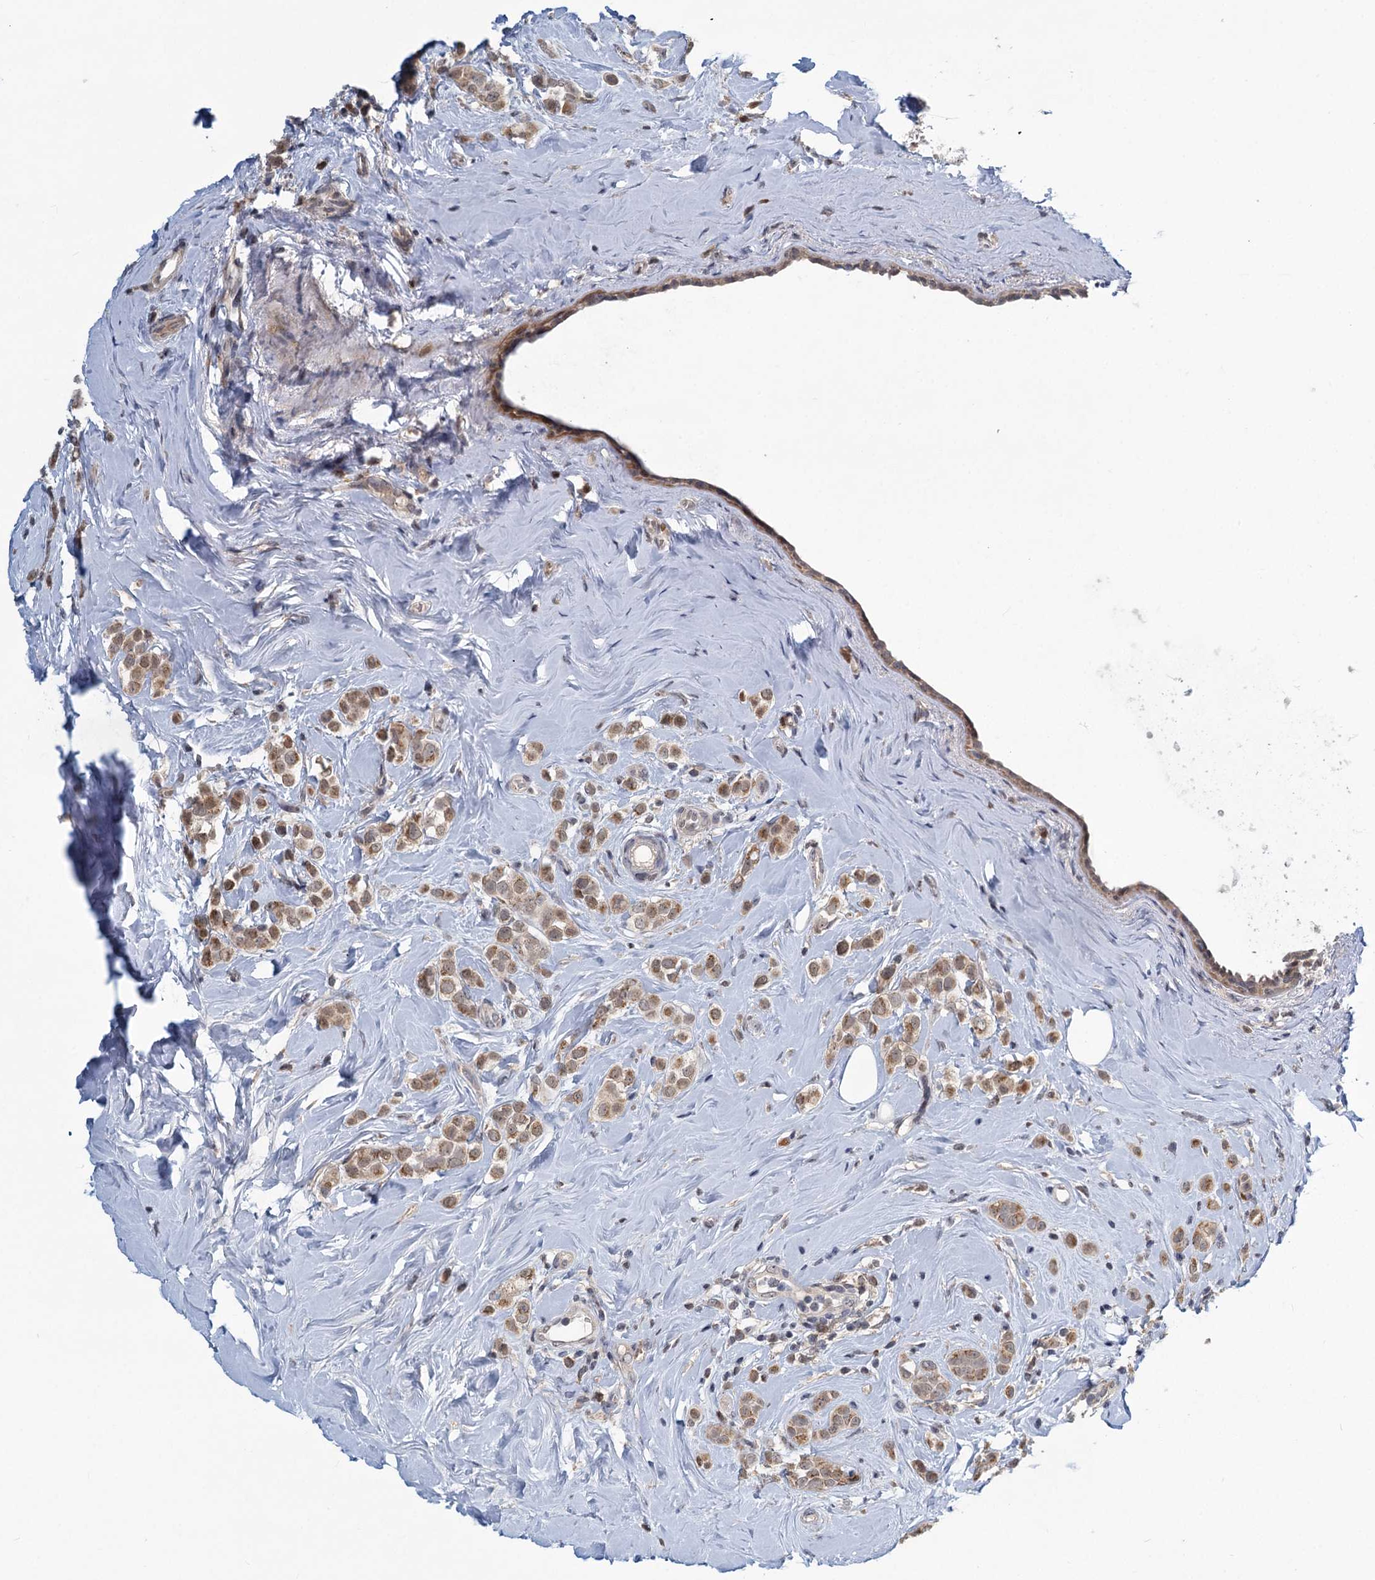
{"staining": {"intensity": "moderate", "quantity": ">75%", "location": "cytoplasmic/membranous"}, "tissue": "breast cancer", "cell_type": "Tumor cells", "image_type": "cancer", "snomed": [{"axis": "morphology", "description": "Lobular carcinoma"}, {"axis": "topography", "description": "Breast"}], "caption": "This is an image of immunohistochemistry staining of breast lobular carcinoma, which shows moderate positivity in the cytoplasmic/membranous of tumor cells.", "gene": "STAP1", "patient": {"sex": "female", "age": 47}}